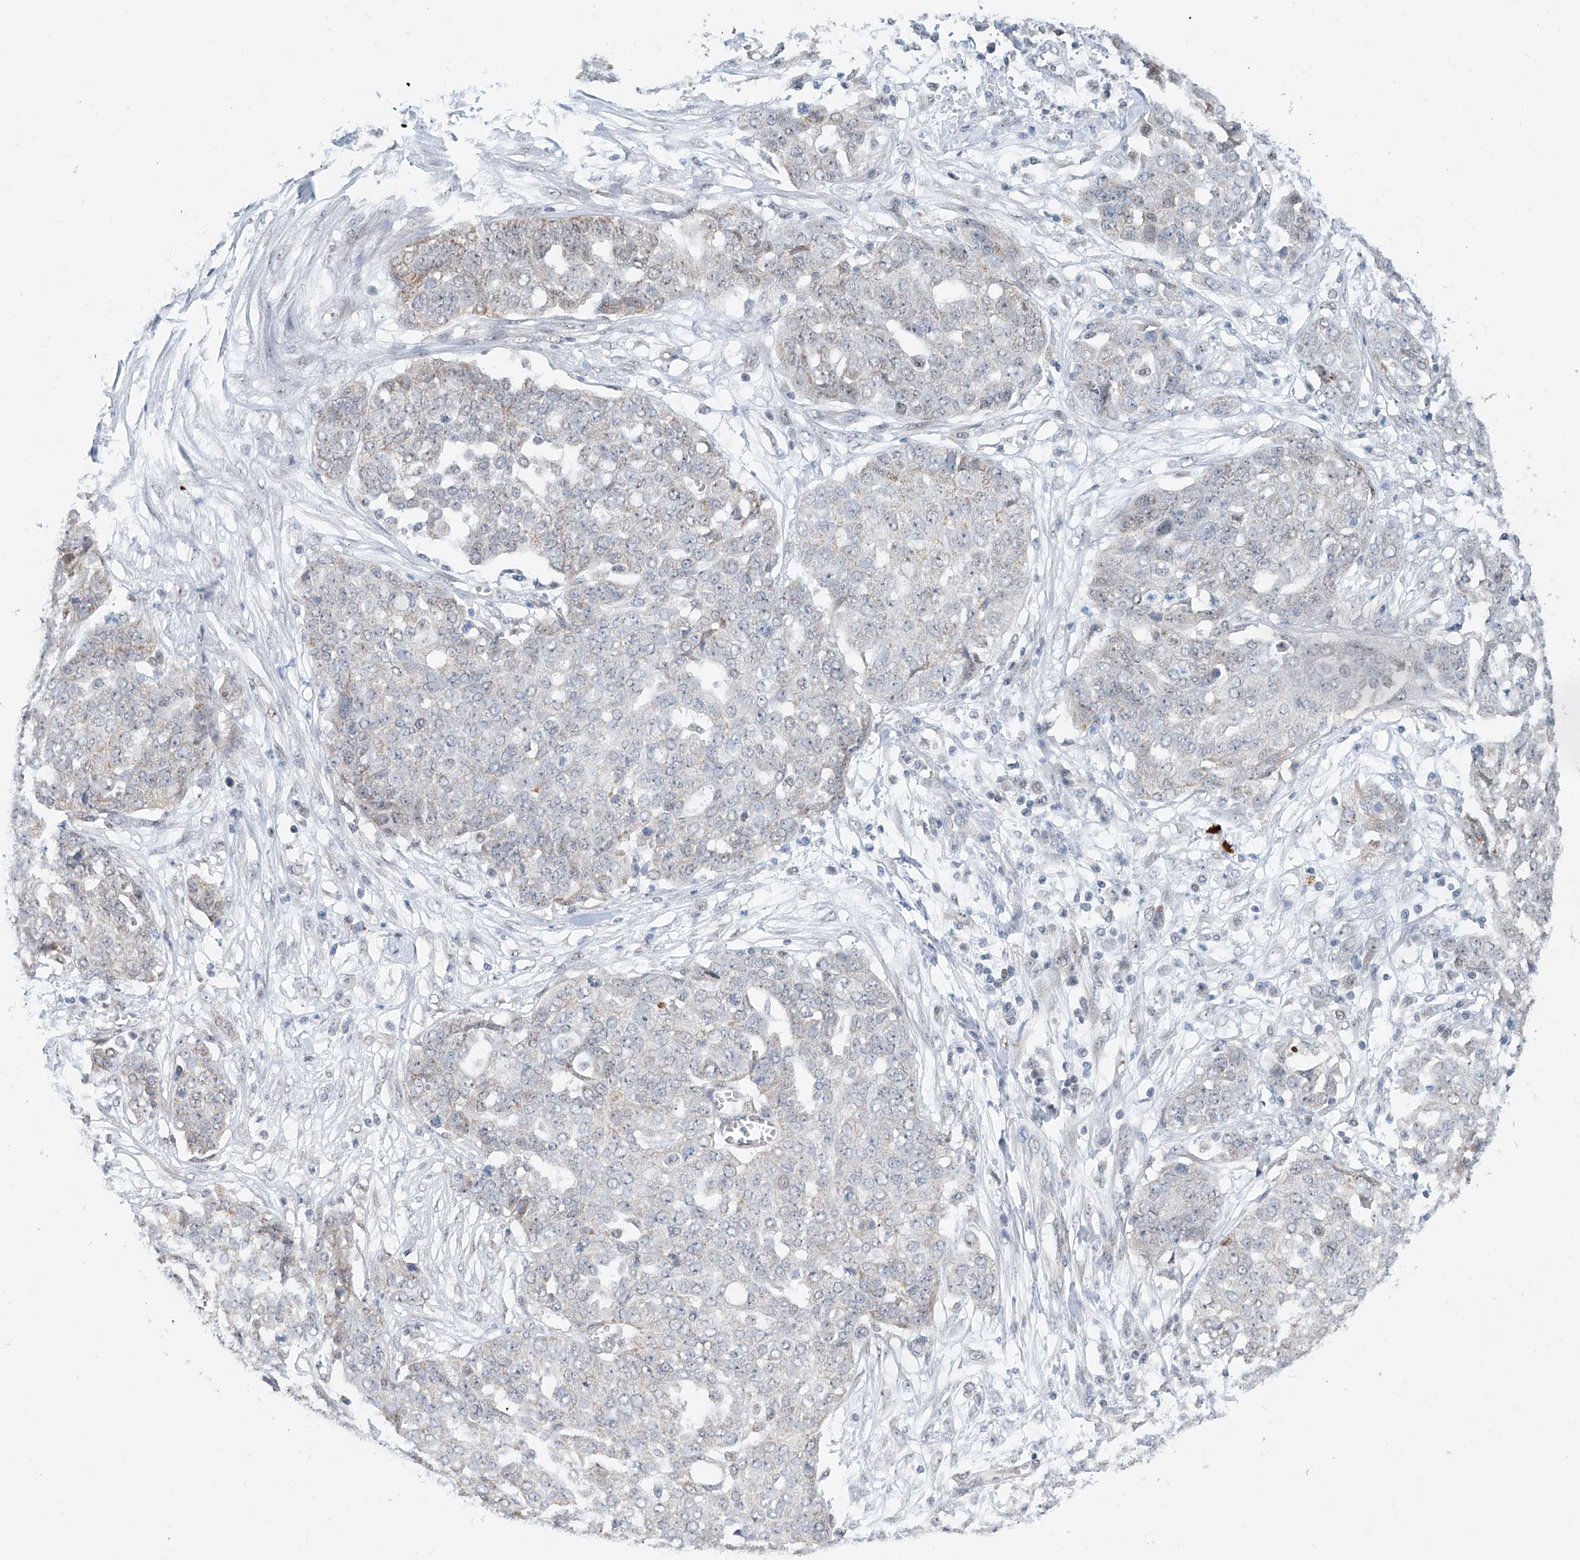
{"staining": {"intensity": "weak", "quantity": "<25%", "location": "cytoplasmic/membranous,nuclear"}, "tissue": "ovarian cancer", "cell_type": "Tumor cells", "image_type": "cancer", "snomed": [{"axis": "morphology", "description": "Cystadenocarcinoma, serous, NOS"}, {"axis": "topography", "description": "Soft tissue"}, {"axis": "topography", "description": "Ovary"}], "caption": "Immunohistochemistry (IHC) image of human ovarian cancer stained for a protein (brown), which reveals no positivity in tumor cells. (Brightfield microscopy of DAB immunohistochemistry at high magnification).", "gene": "SDE2", "patient": {"sex": "female", "age": 57}}